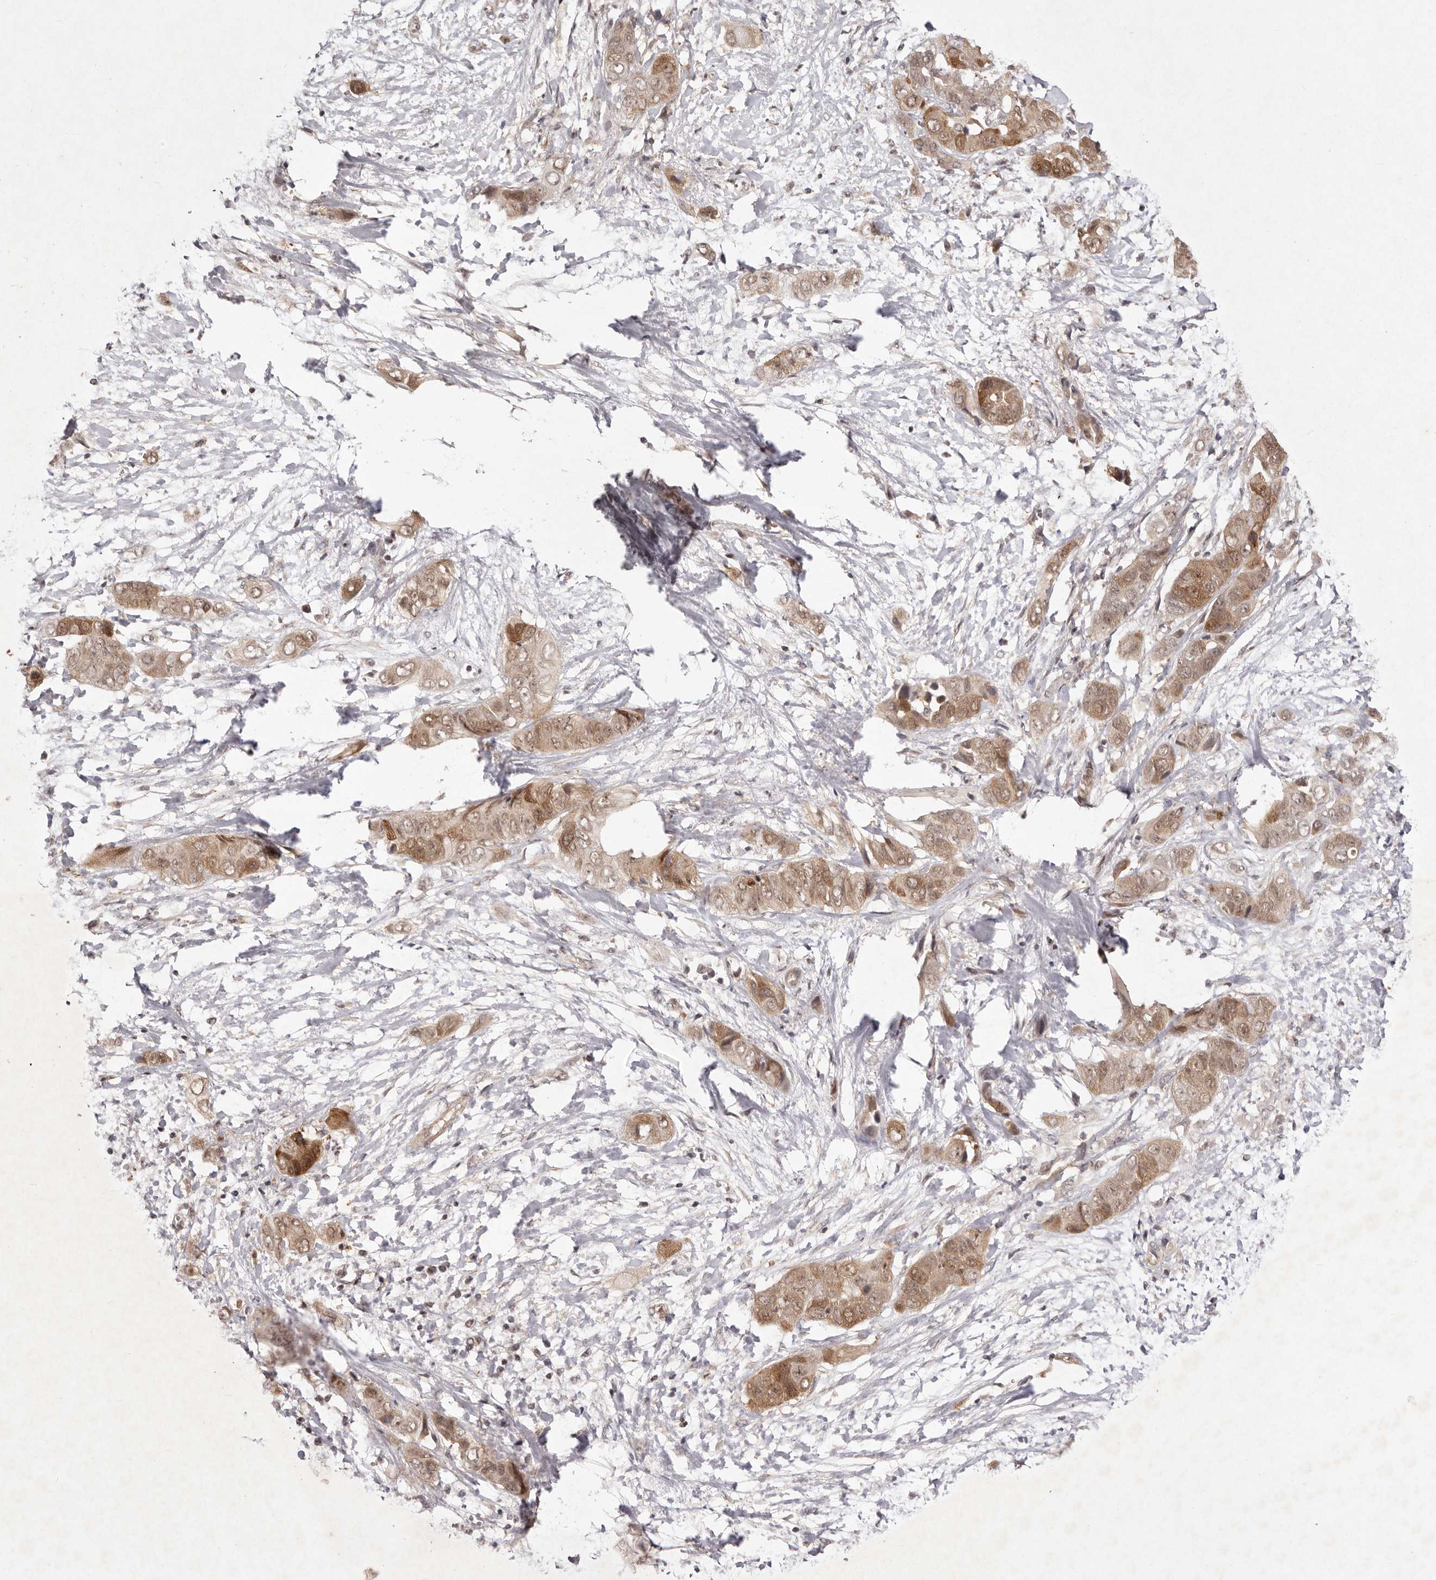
{"staining": {"intensity": "moderate", "quantity": ">75%", "location": "cytoplasmic/membranous,nuclear"}, "tissue": "liver cancer", "cell_type": "Tumor cells", "image_type": "cancer", "snomed": [{"axis": "morphology", "description": "Cholangiocarcinoma"}, {"axis": "topography", "description": "Liver"}], "caption": "Immunohistochemical staining of human cholangiocarcinoma (liver) reveals medium levels of moderate cytoplasmic/membranous and nuclear protein staining in about >75% of tumor cells. (Brightfield microscopy of DAB IHC at high magnification).", "gene": "BUD31", "patient": {"sex": "female", "age": 52}}